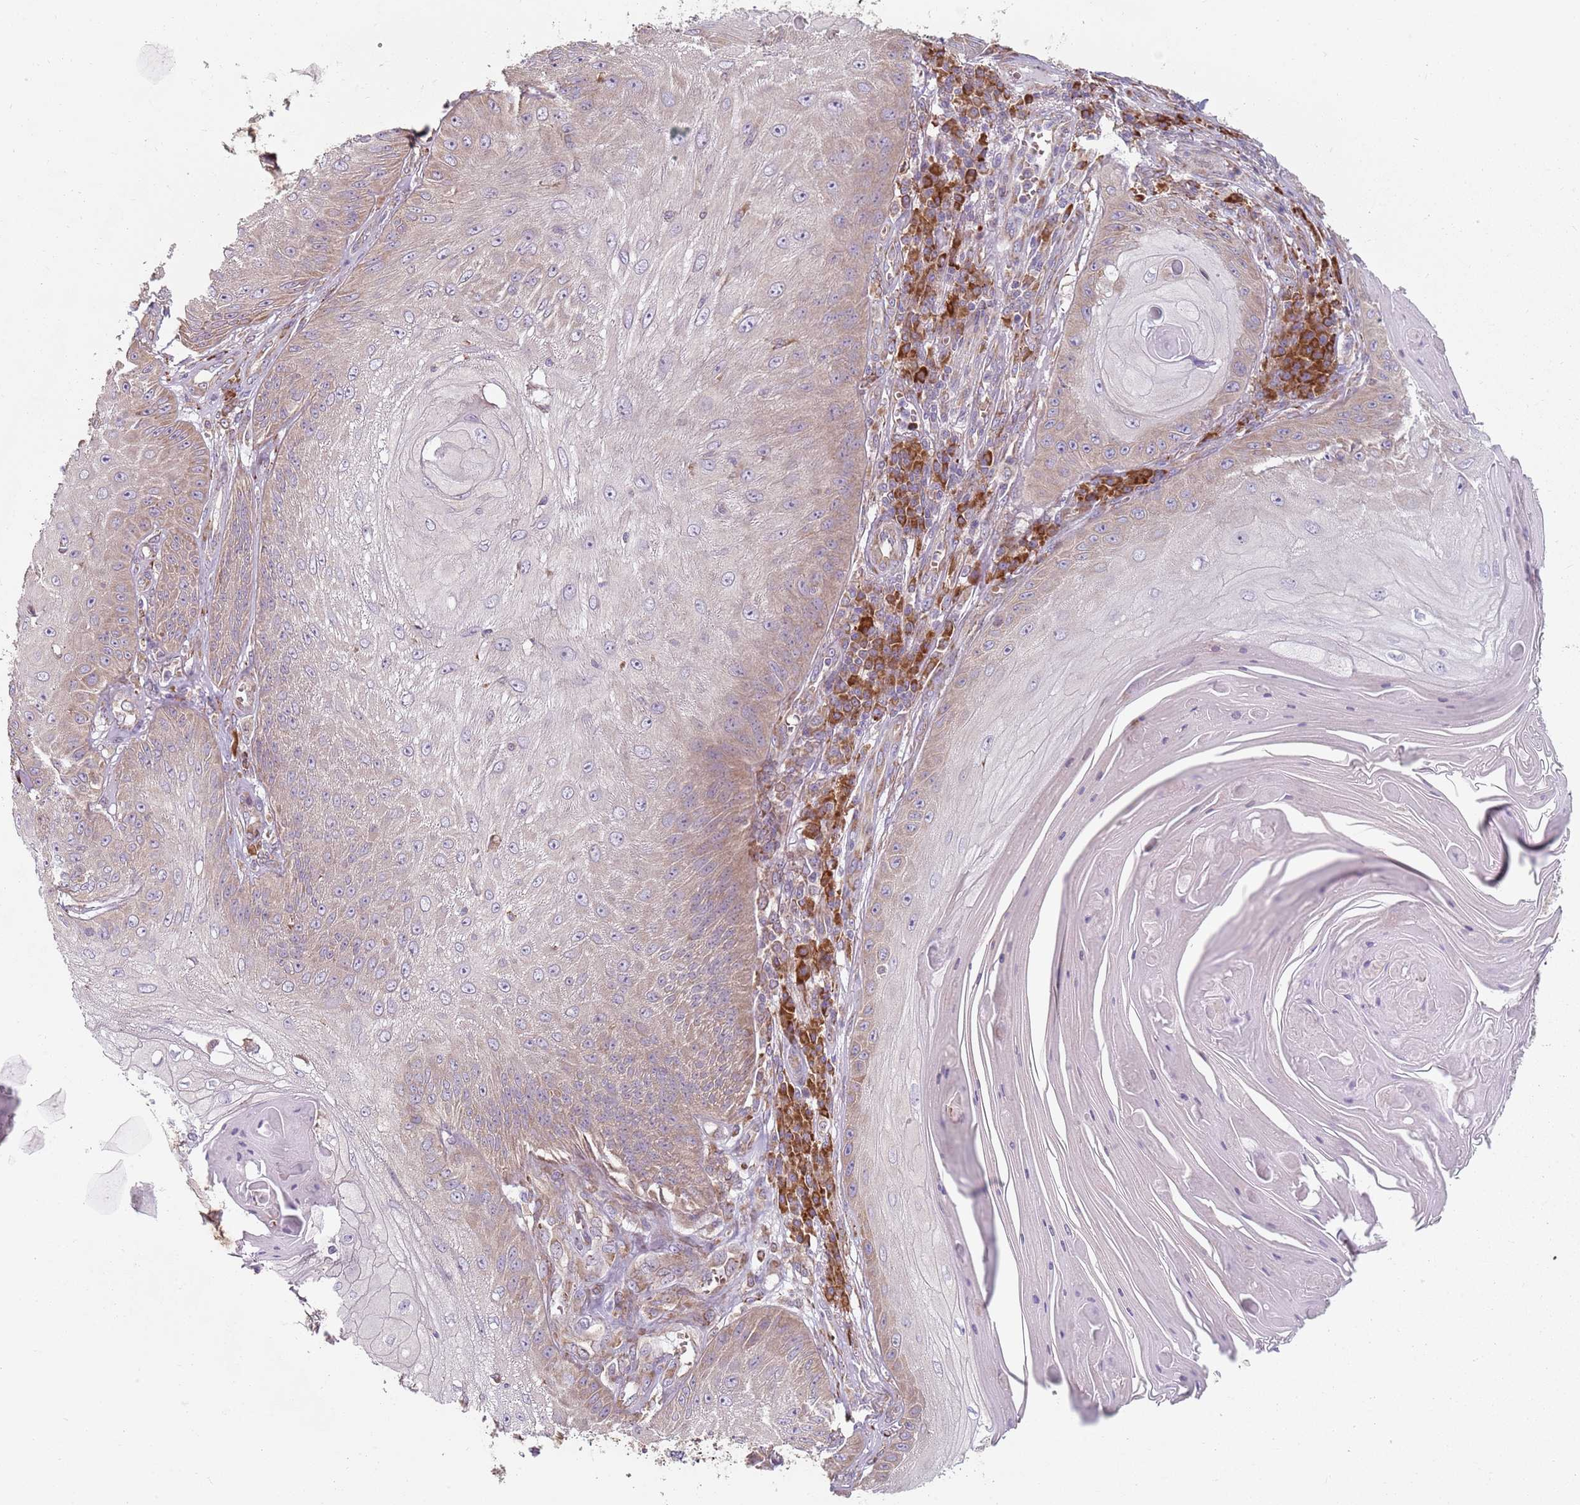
{"staining": {"intensity": "weak", "quantity": "25%-75%", "location": "cytoplasmic/membranous"}, "tissue": "skin cancer", "cell_type": "Tumor cells", "image_type": "cancer", "snomed": [{"axis": "morphology", "description": "Squamous cell carcinoma, NOS"}, {"axis": "topography", "description": "Skin"}], "caption": "Immunohistochemistry (DAB (3,3'-diaminobenzidine)) staining of human skin cancer (squamous cell carcinoma) demonstrates weak cytoplasmic/membranous protein expression in approximately 25%-75% of tumor cells. Ihc stains the protein in brown and the nuclei are stained blue.", "gene": "SPATA2", "patient": {"sex": "male", "age": 70}}